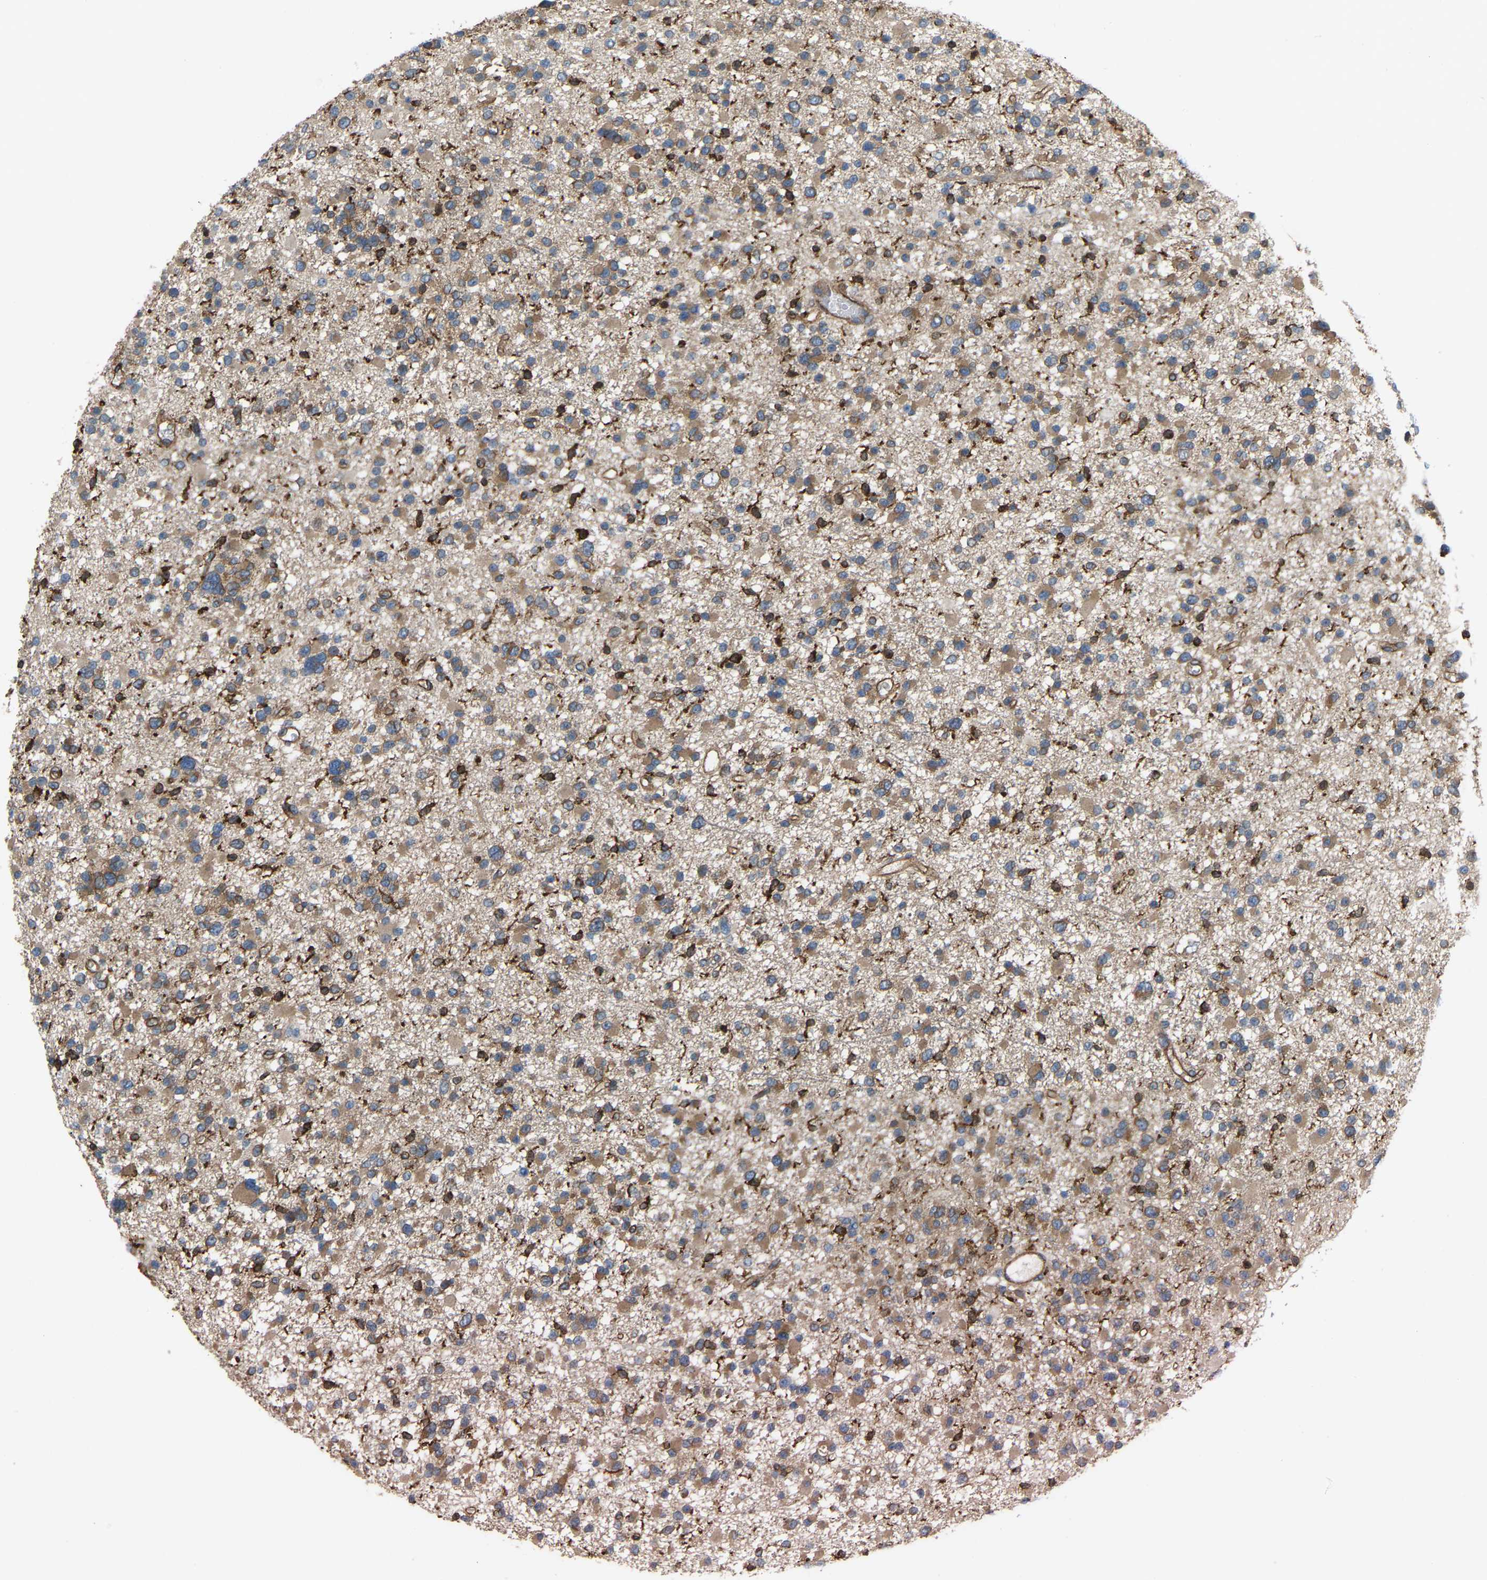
{"staining": {"intensity": "moderate", "quantity": ">75%", "location": "cytoplasmic/membranous"}, "tissue": "glioma", "cell_type": "Tumor cells", "image_type": "cancer", "snomed": [{"axis": "morphology", "description": "Glioma, malignant, Low grade"}, {"axis": "topography", "description": "Brain"}], "caption": "Immunohistochemistry photomicrograph of human low-grade glioma (malignant) stained for a protein (brown), which demonstrates medium levels of moderate cytoplasmic/membranous expression in approximately >75% of tumor cells.", "gene": "PICALM", "patient": {"sex": "female", "age": 22}}